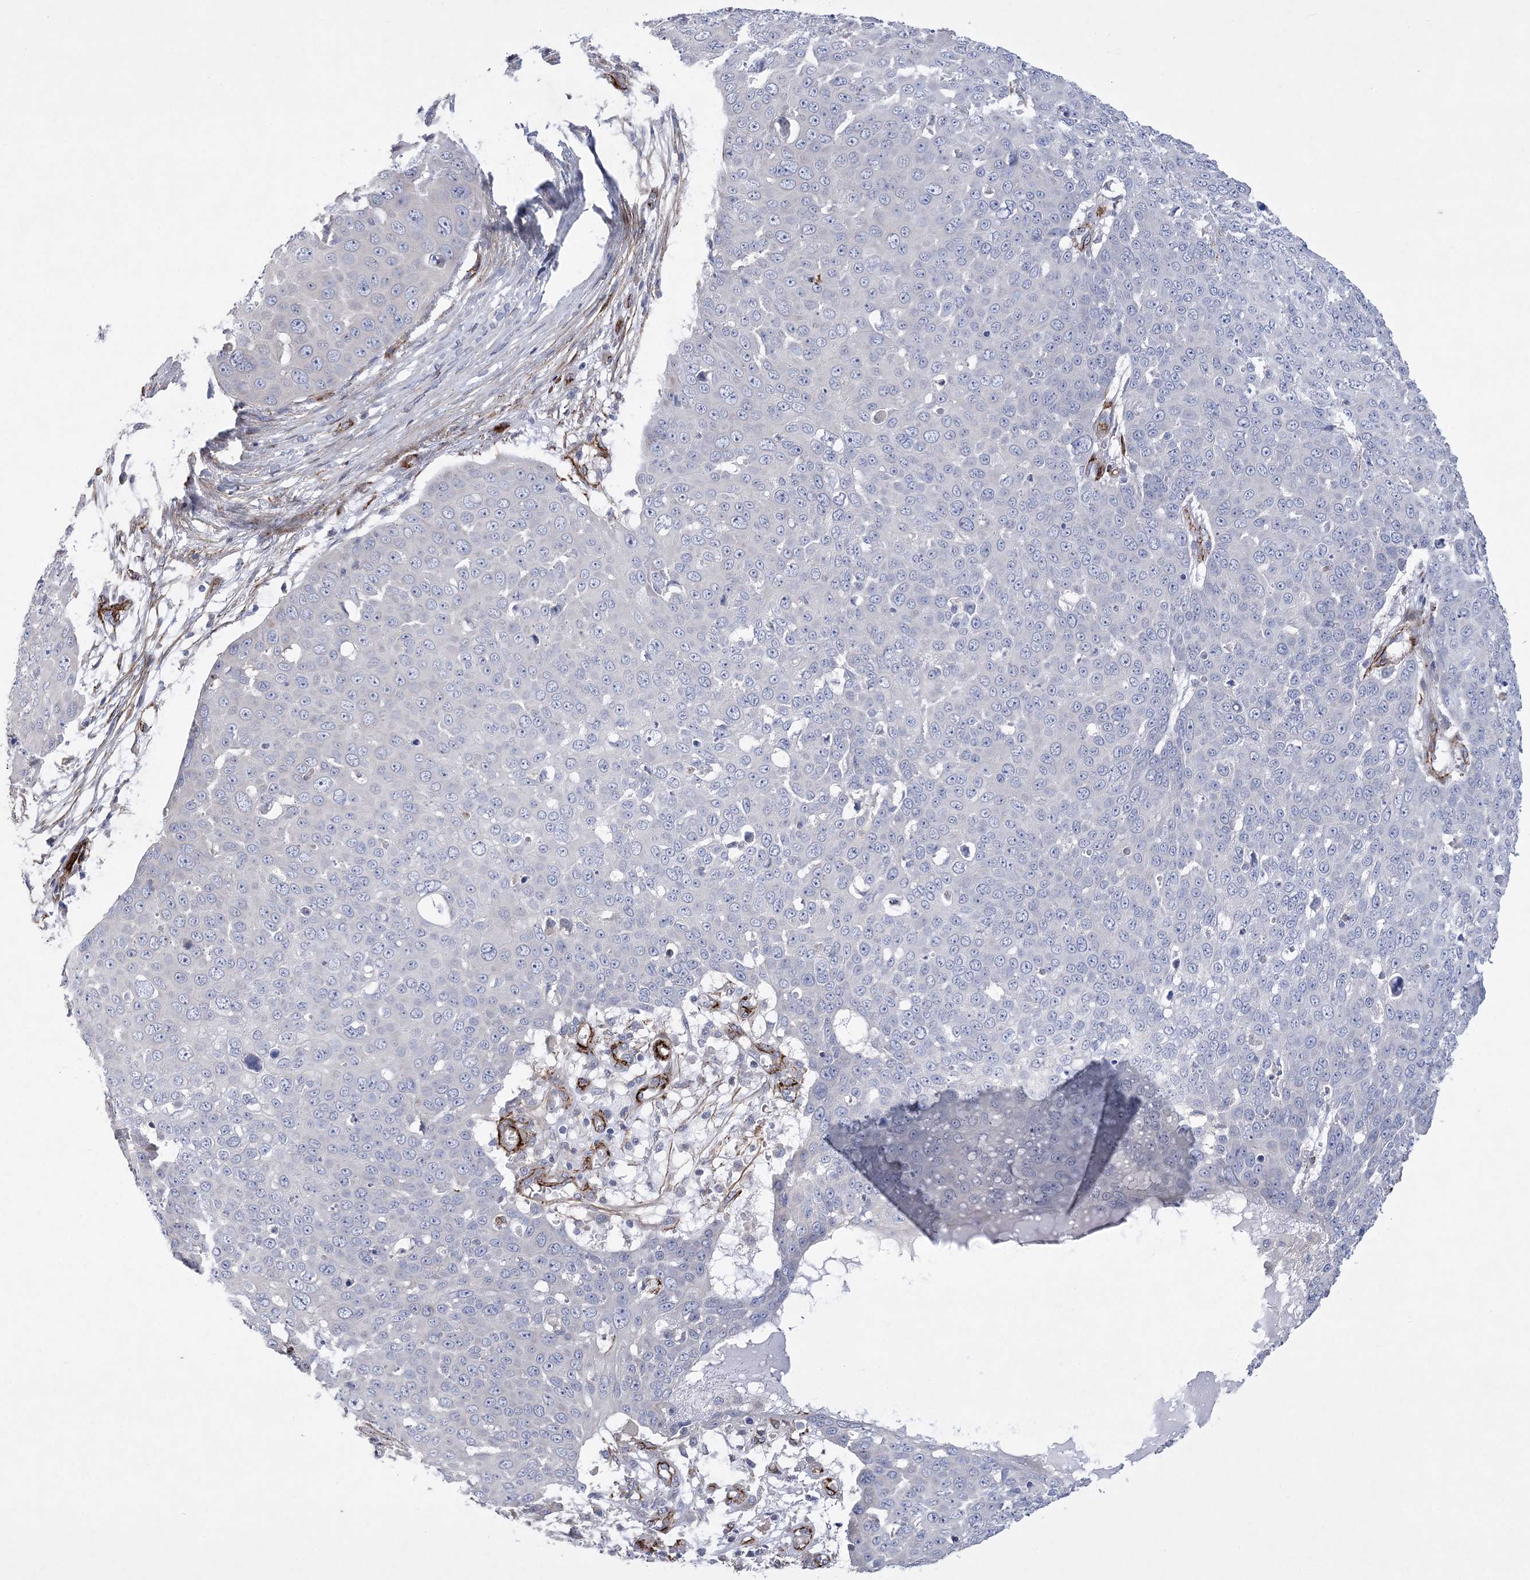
{"staining": {"intensity": "negative", "quantity": "none", "location": "none"}, "tissue": "skin cancer", "cell_type": "Tumor cells", "image_type": "cancer", "snomed": [{"axis": "morphology", "description": "Squamous cell carcinoma, NOS"}, {"axis": "topography", "description": "Skin"}], "caption": "This is an IHC image of human skin squamous cell carcinoma. There is no positivity in tumor cells.", "gene": "ARSJ", "patient": {"sex": "male", "age": 71}}